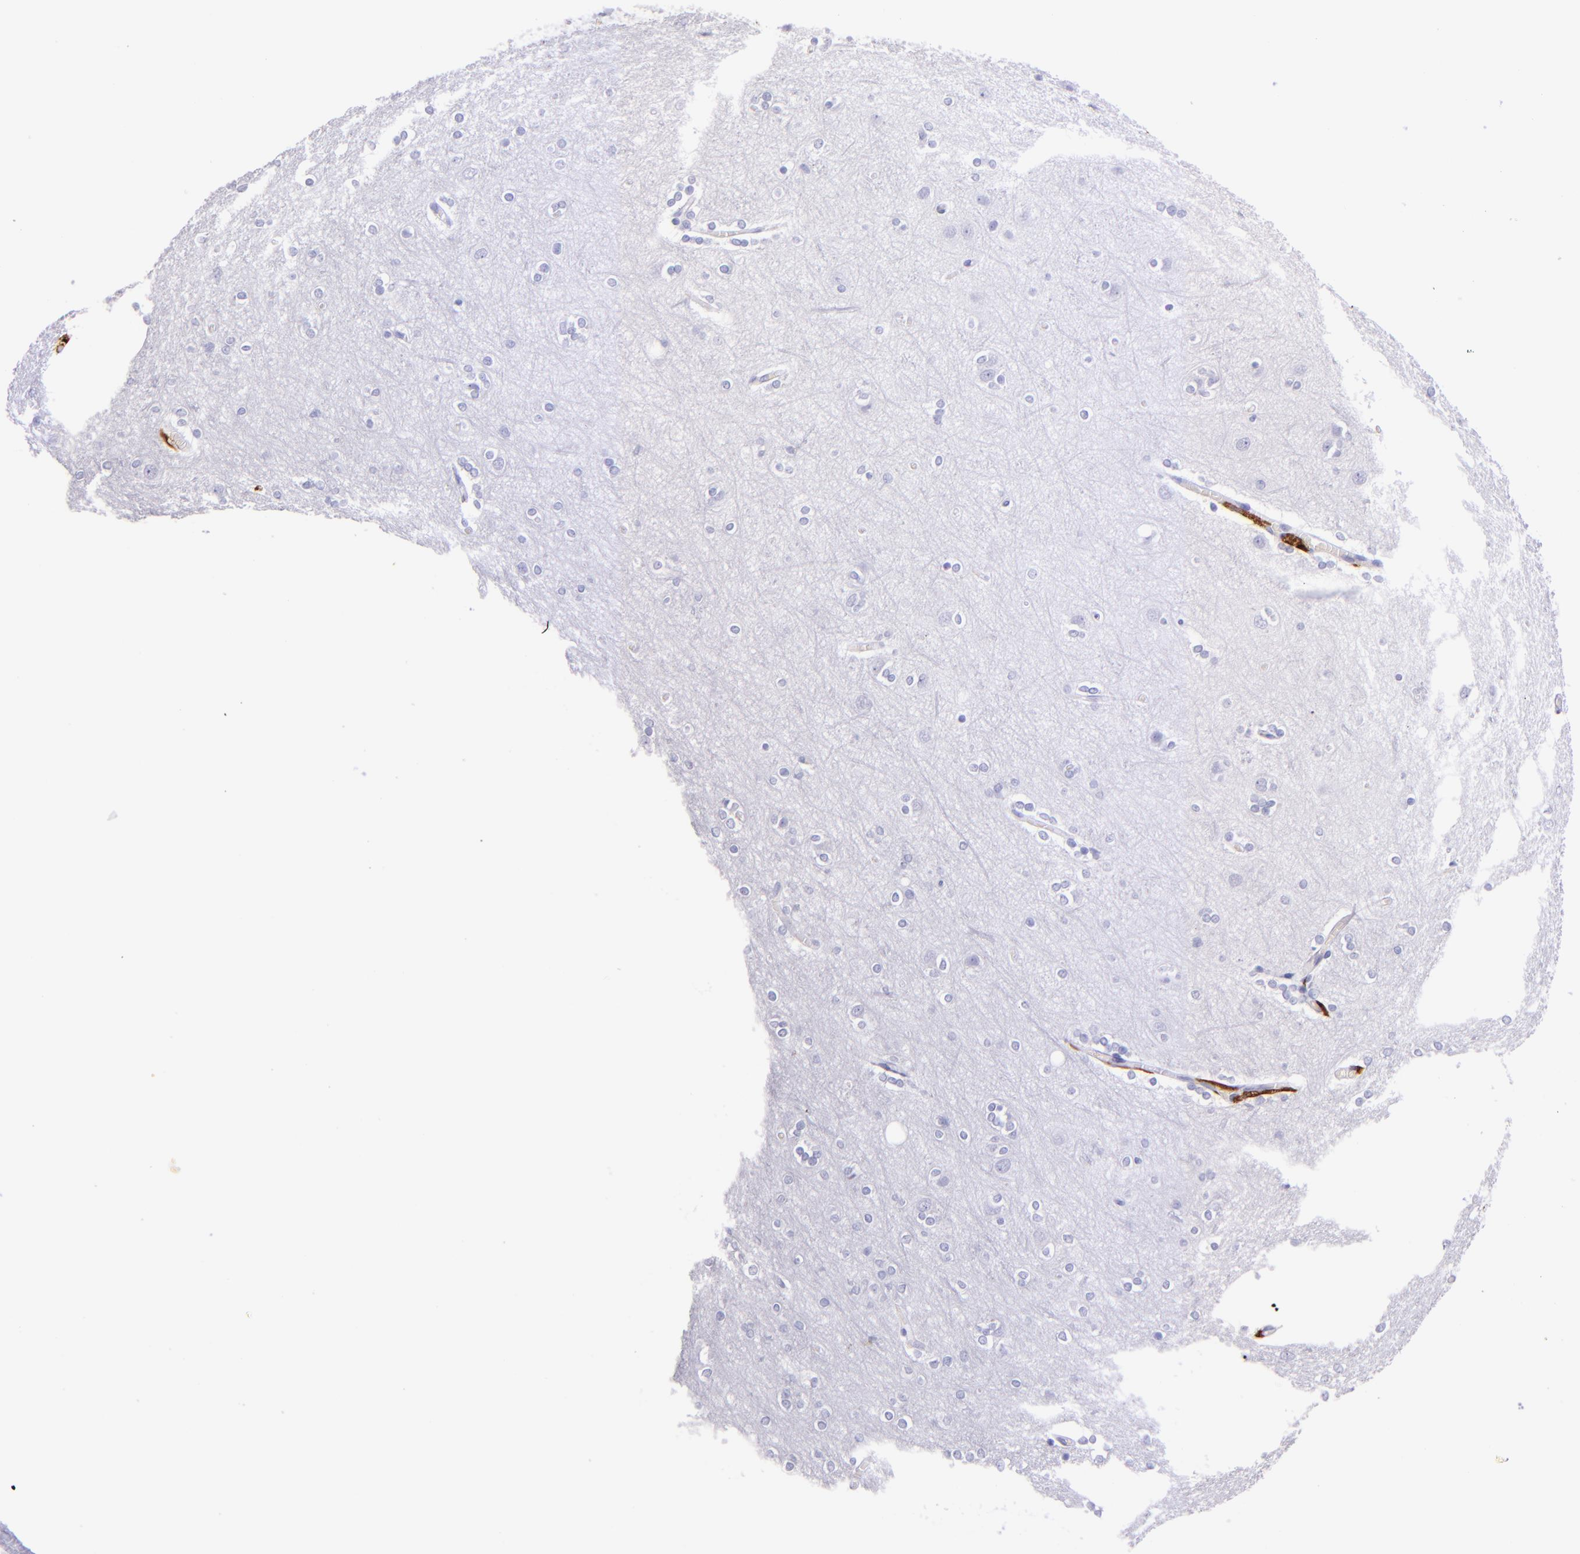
{"staining": {"intensity": "negative", "quantity": "none", "location": "none"}, "tissue": "cerebral cortex", "cell_type": "Endothelial cells", "image_type": "normal", "snomed": [{"axis": "morphology", "description": "Normal tissue, NOS"}, {"axis": "topography", "description": "Cerebral cortex"}], "caption": "A histopathology image of human cerebral cortex is negative for staining in endothelial cells.", "gene": "CD163", "patient": {"sex": "female", "age": 54}}